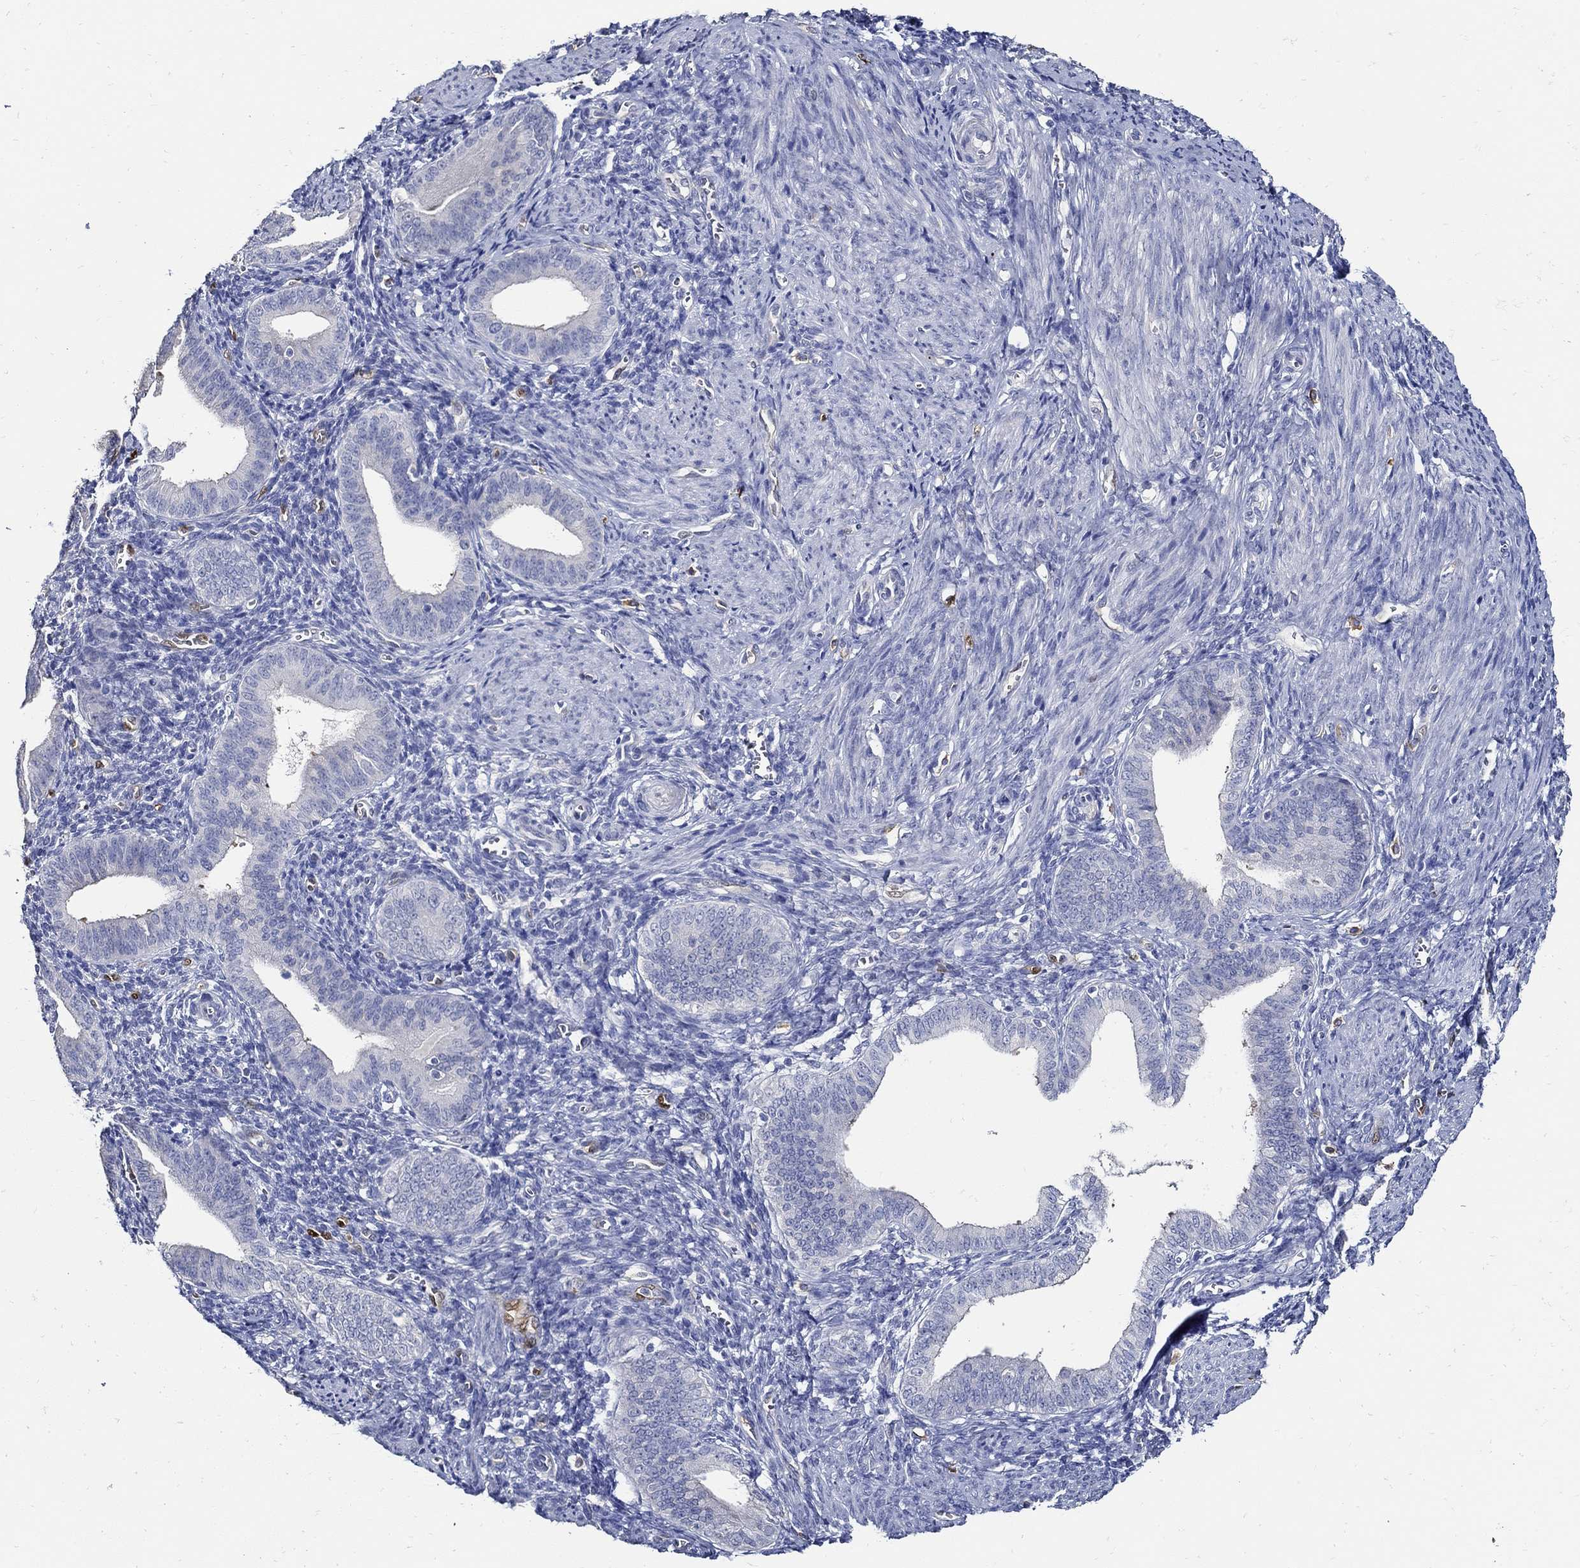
{"staining": {"intensity": "negative", "quantity": "none", "location": "none"}, "tissue": "endometrium", "cell_type": "Cells in endometrial stroma", "image_type": "normal", "snomed": [{"axis": "morphology", "description": "Normal tissue, NOS"}, {"axis": "topography", "description": "Endometrium"}], "caption": "Image shows no protein staining in cells in endometrial stroma of normal endometrium.", "gene": "PRX", "patient": {"sex": "female", "age": 42}}